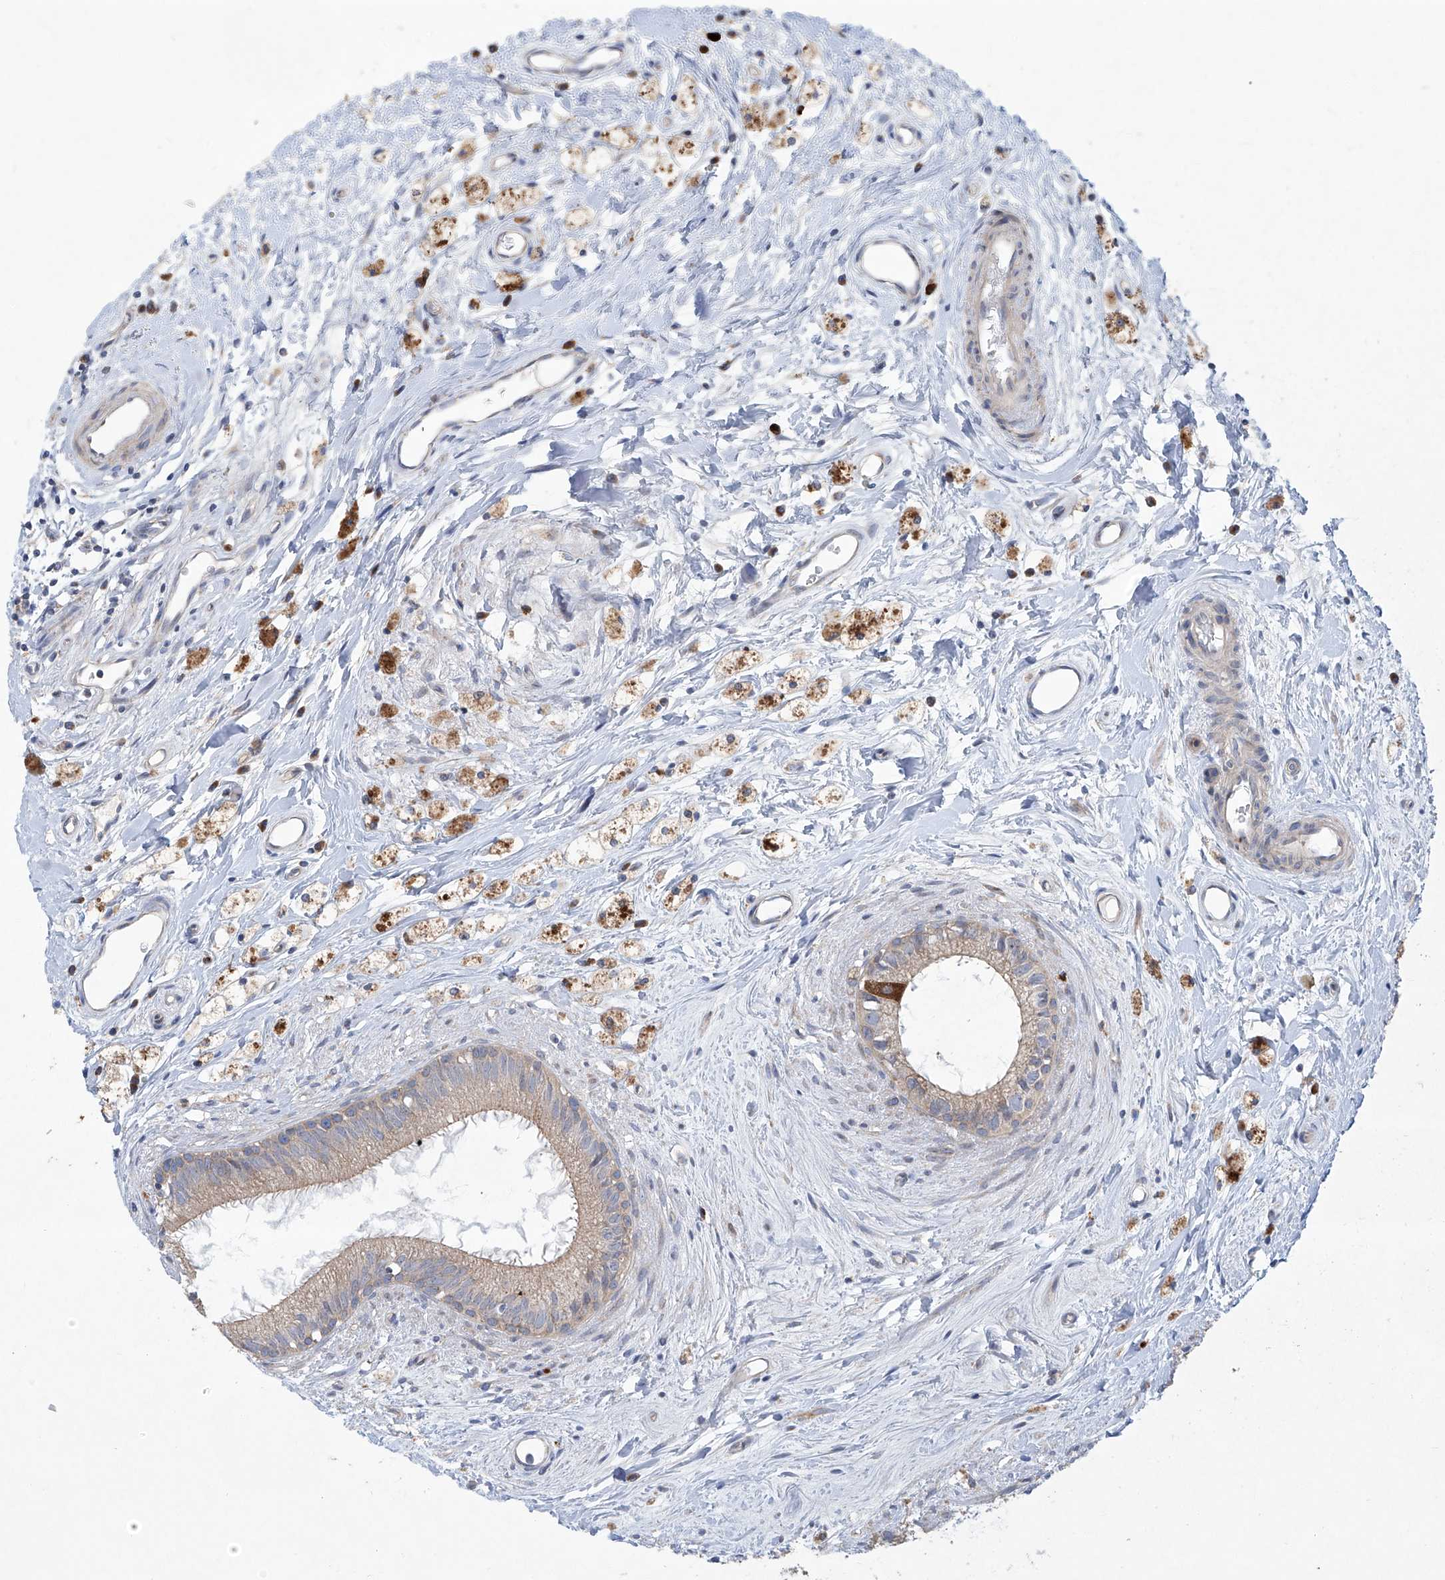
{"staining": {"intensity": "strong", "quantity": "25%-75%", "location": "cytoplasmic/membranous"}, "tissue": "epididymis", "cell_type": "Glandular cells", "image_type": "normal", "snomed": [{"axis": "morphology", "description": "Normal tissue, NOS"}, {"axis": "topography", "description": "Epididymis"}], "caption": "A high amount of strong cytoplasmic/membranous expression is identified in about 25%-75% of glandular cells in normal epididymis.", "gene": "KLC4", "patient": {"sex": "male", "age": 80}}